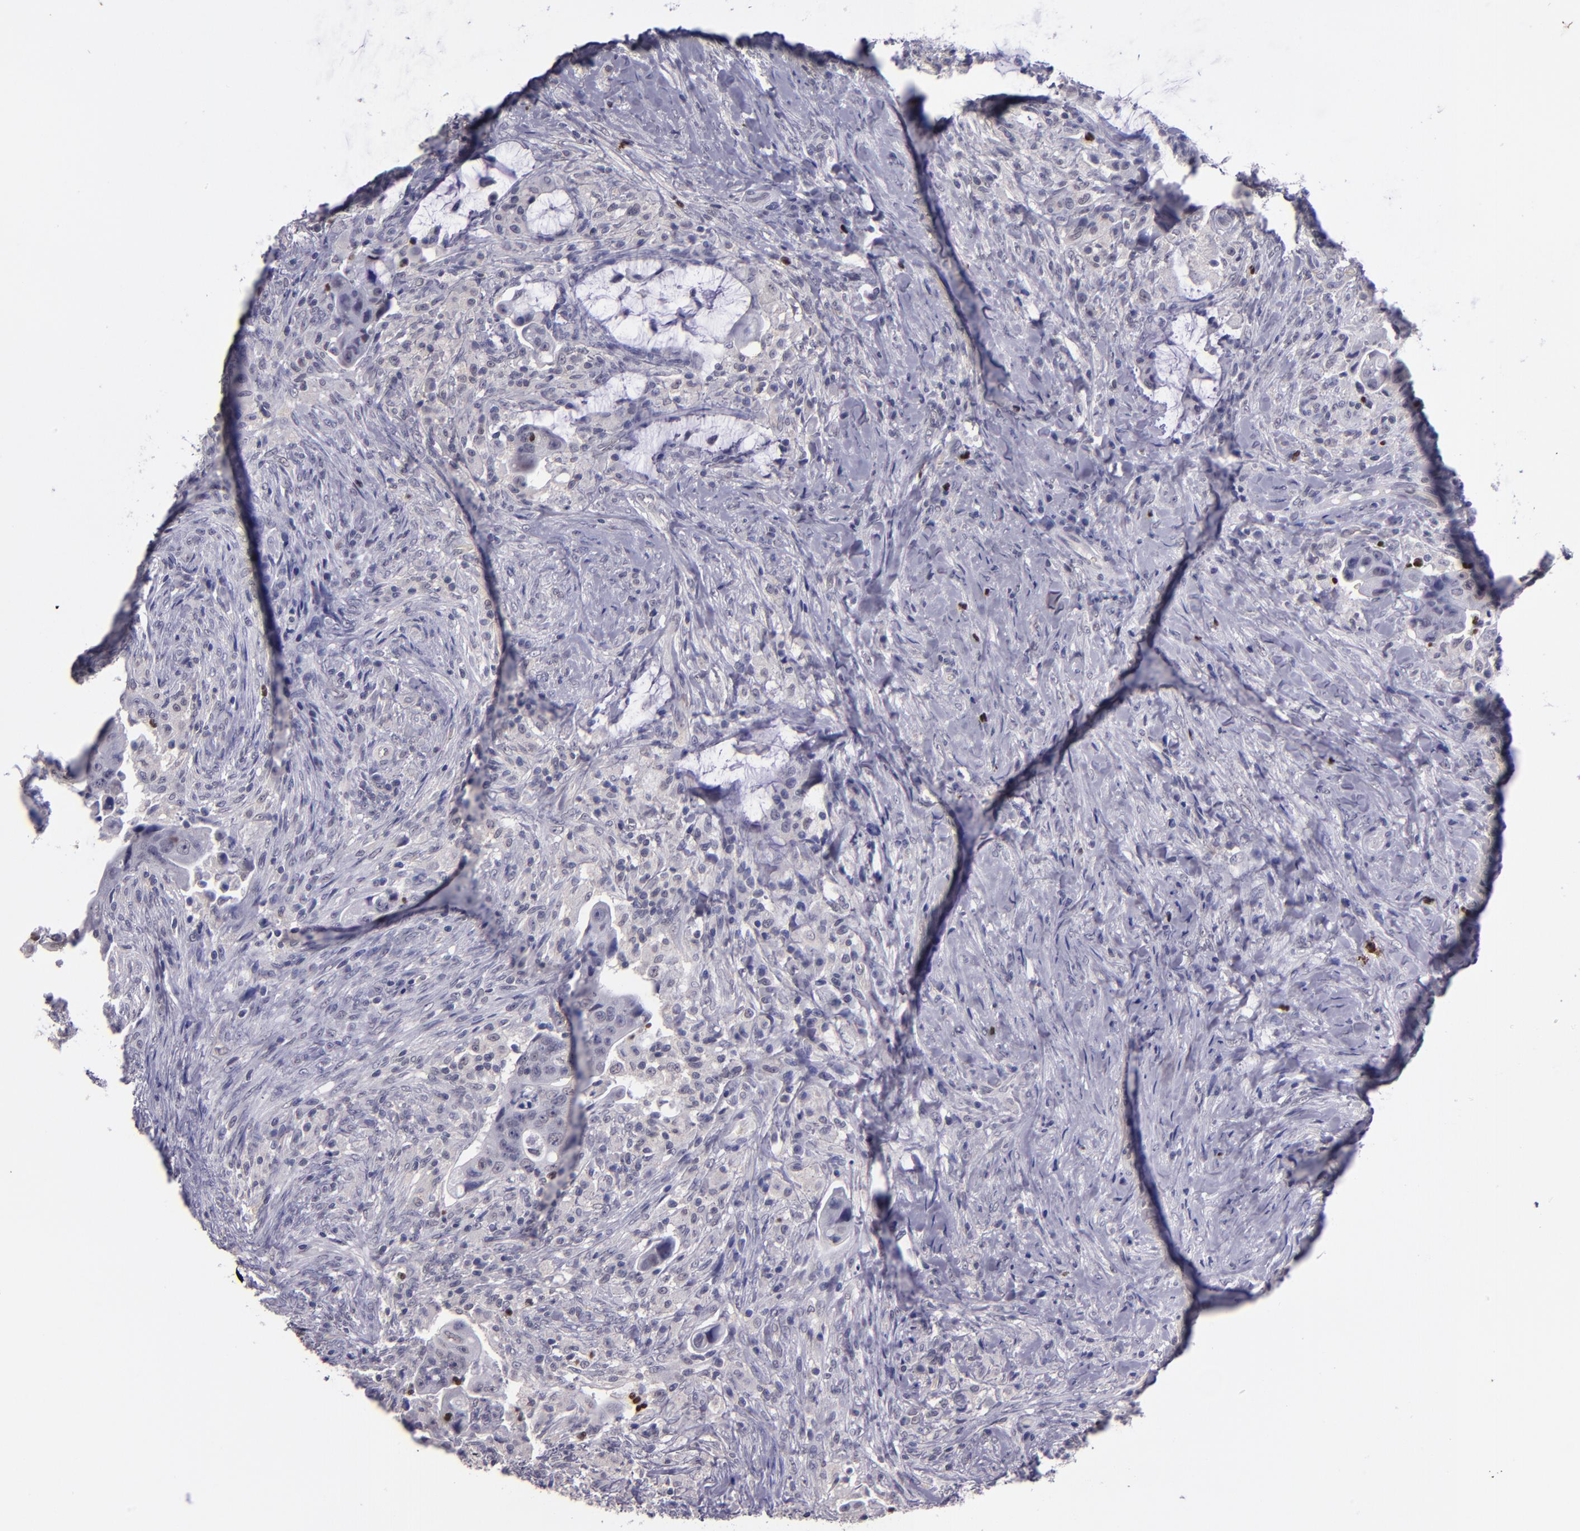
{"staining": {"intensity": "negative", "quantity": "none", "location": "none"}, "tissue": "colorectal cancer", "cell_type": "Tumor cells", "image_type": "cancer", "snomed": [{"axis": "morphology", "description": "Adenocarcinoma, NOS"}, {"axis": "topography", "description": "Rectum"}], "caption": "High power microscopy photomicrograph of an IHC micrograph of adenocarcinoma (colorectal), revealing no significant positivity in tumor cells.", "gene": "CEBPE", "patient": {"sex": "female", "age": 71}}